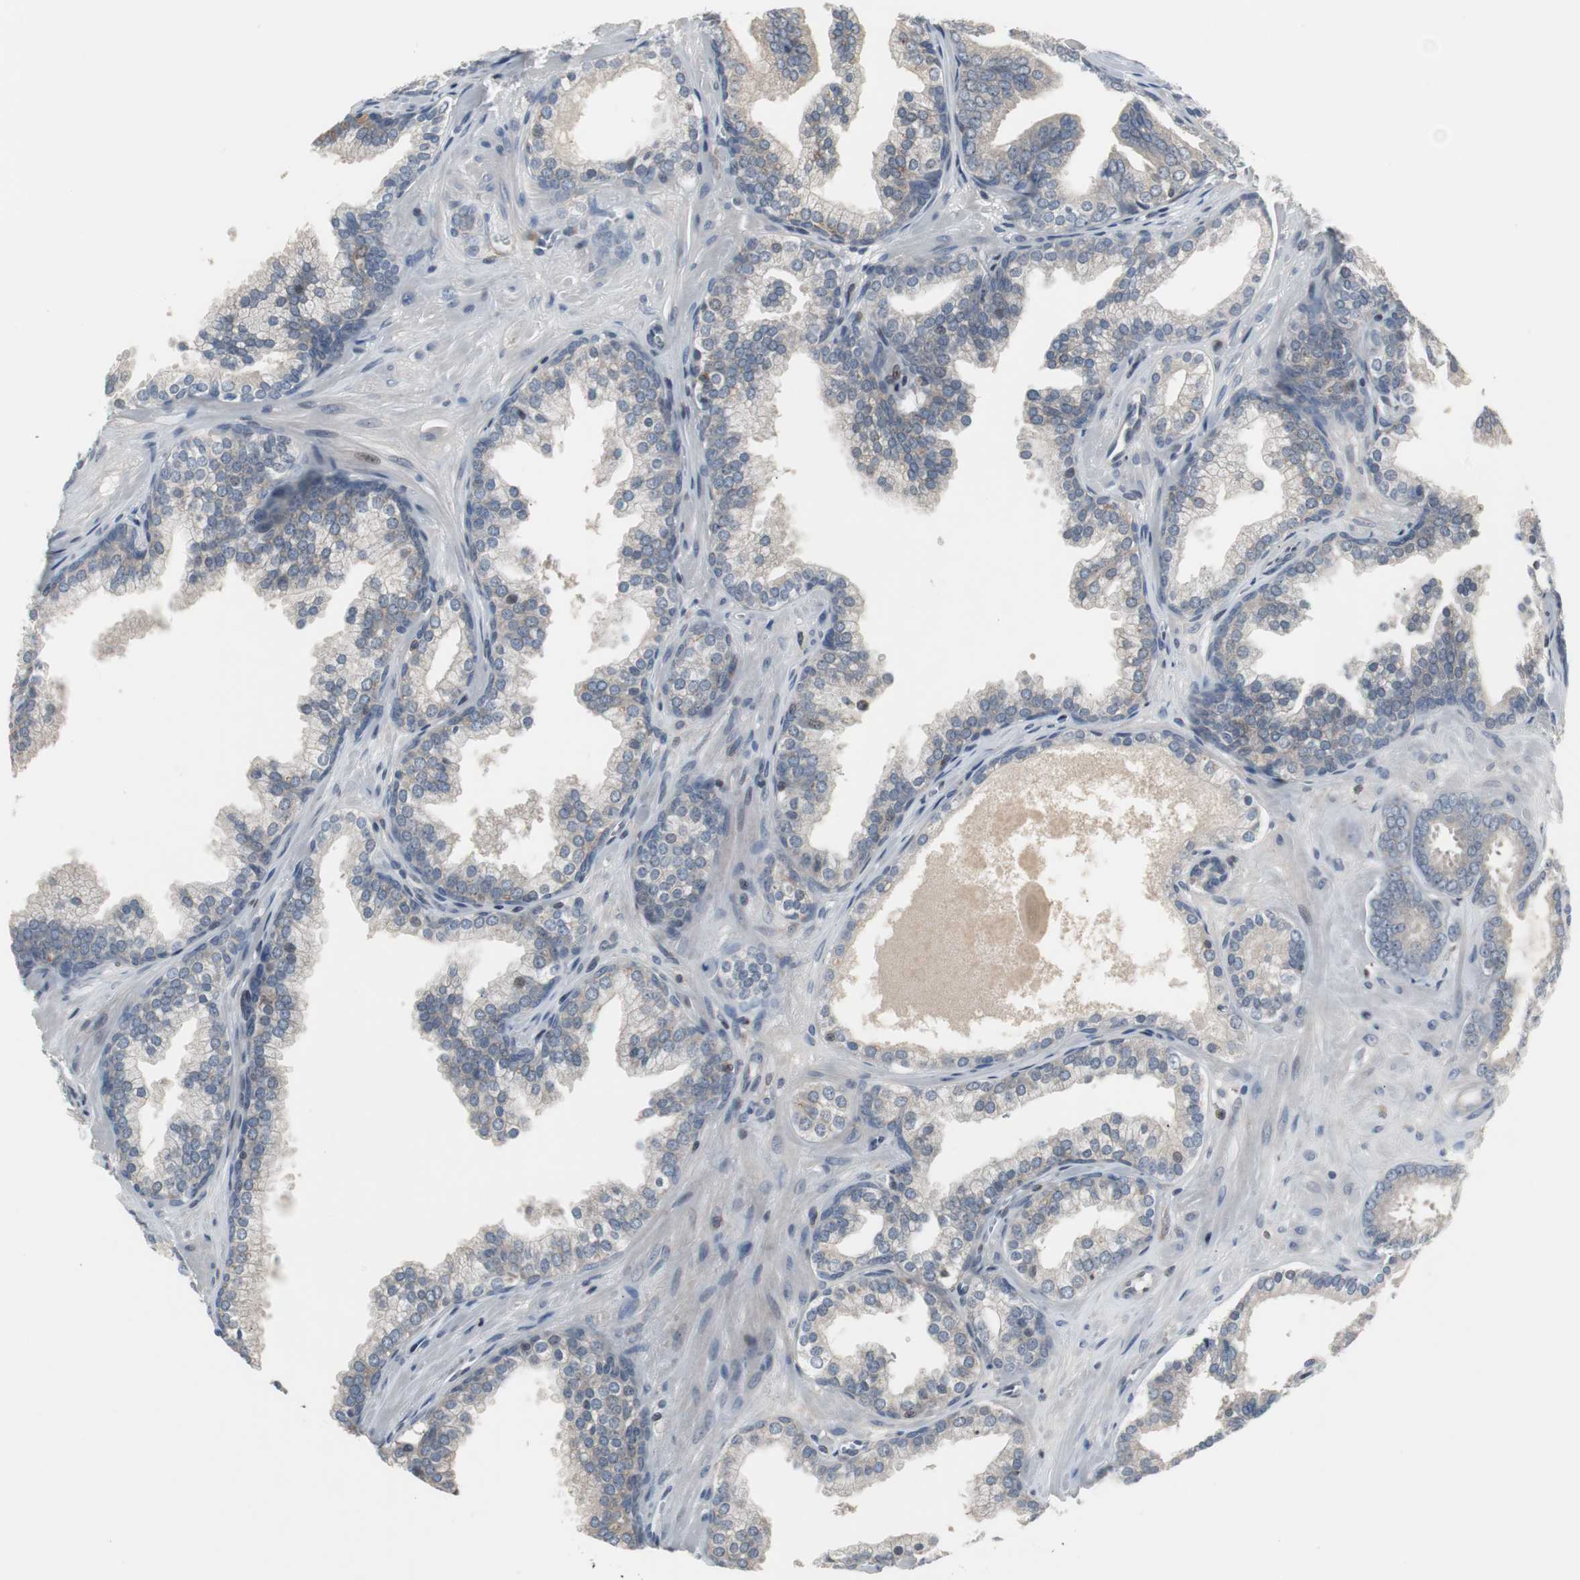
{"staining": {"intensity": "weak", "quantity": "25%-75%", "location": "cytoplasmic/membranous"}, "tissue": "prostate cancer", "cell_type": "Tumor cells", "image_type": "cancer", "snomed": [{"axis": "morphology", "description": "Adenocarcinoma, Low grade"}, {"axis": "topography", "description": "Prostate"}], "caption": "Protein staining shows weak cytoplasmic/membranous staining in approximately 25%-75% of tumor cells in prostate cancer (low-grade adenocarcinoma).", "gene": "GRK2", "patient": {"sex": "male", "age": 57}}